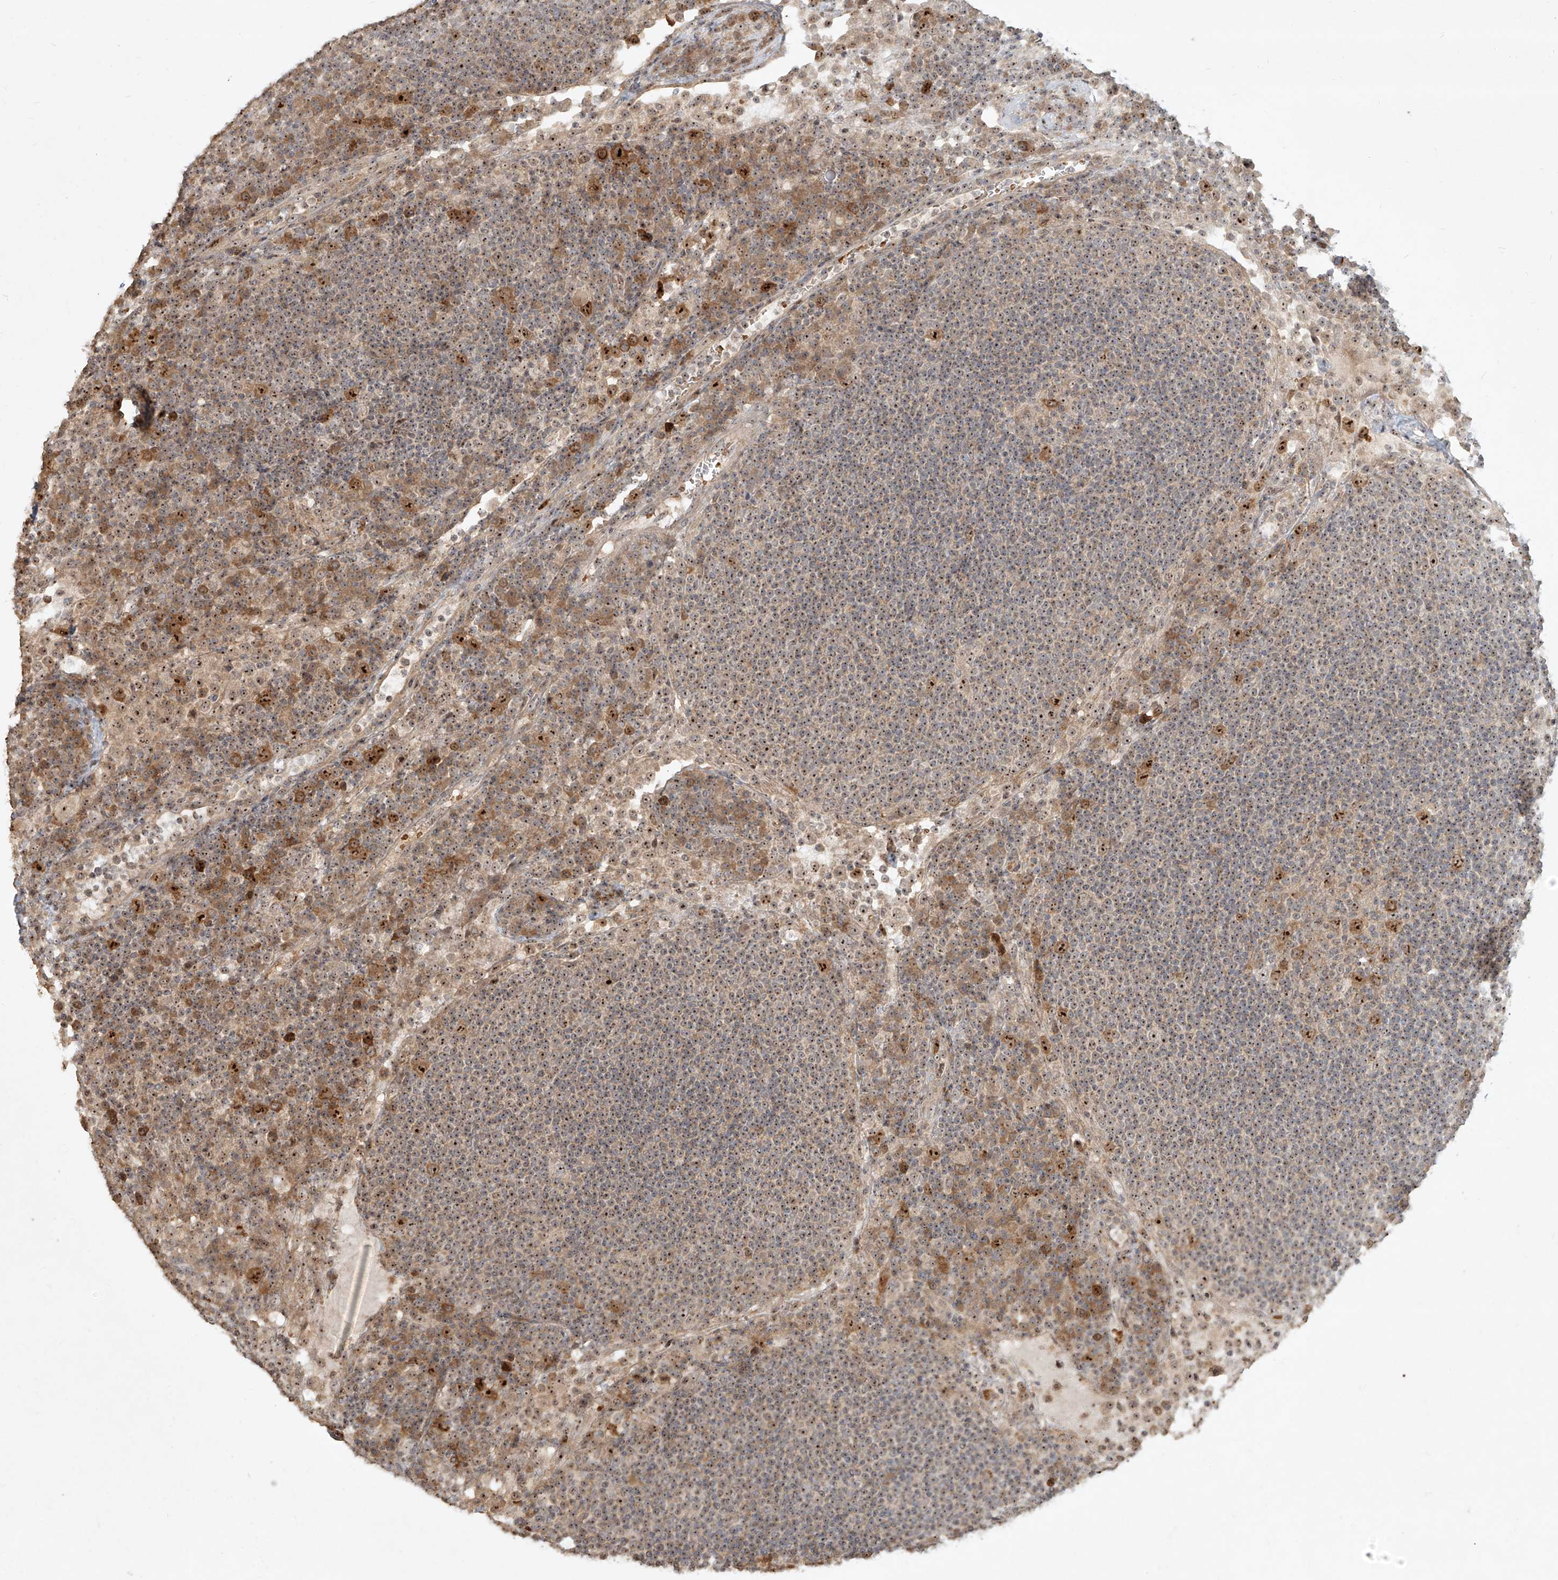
{"staining": {"intensity": "moderate", "quantity": "25%-75%", "location": "cytoplasmic/membranous,nuclear"}, "tissue": "lymph node", "cell_type": "Germinal center cells", "image_type": "normal", "snomed": [{"axis": "morphology", "description": "Normal tissue, NOS"}, {"axis": "topography", "description": "Lymph node"}], "caption": "The photomicrograph displays a brown stain indicating the presence of a protein in the cytoplasmic/membranous,nuclear of germinal center cells in lymph node. (IHC, brightfield microscopy, high magnification).", "gene": "BYSL", "patient": {"sex": "female", "age": 53}}